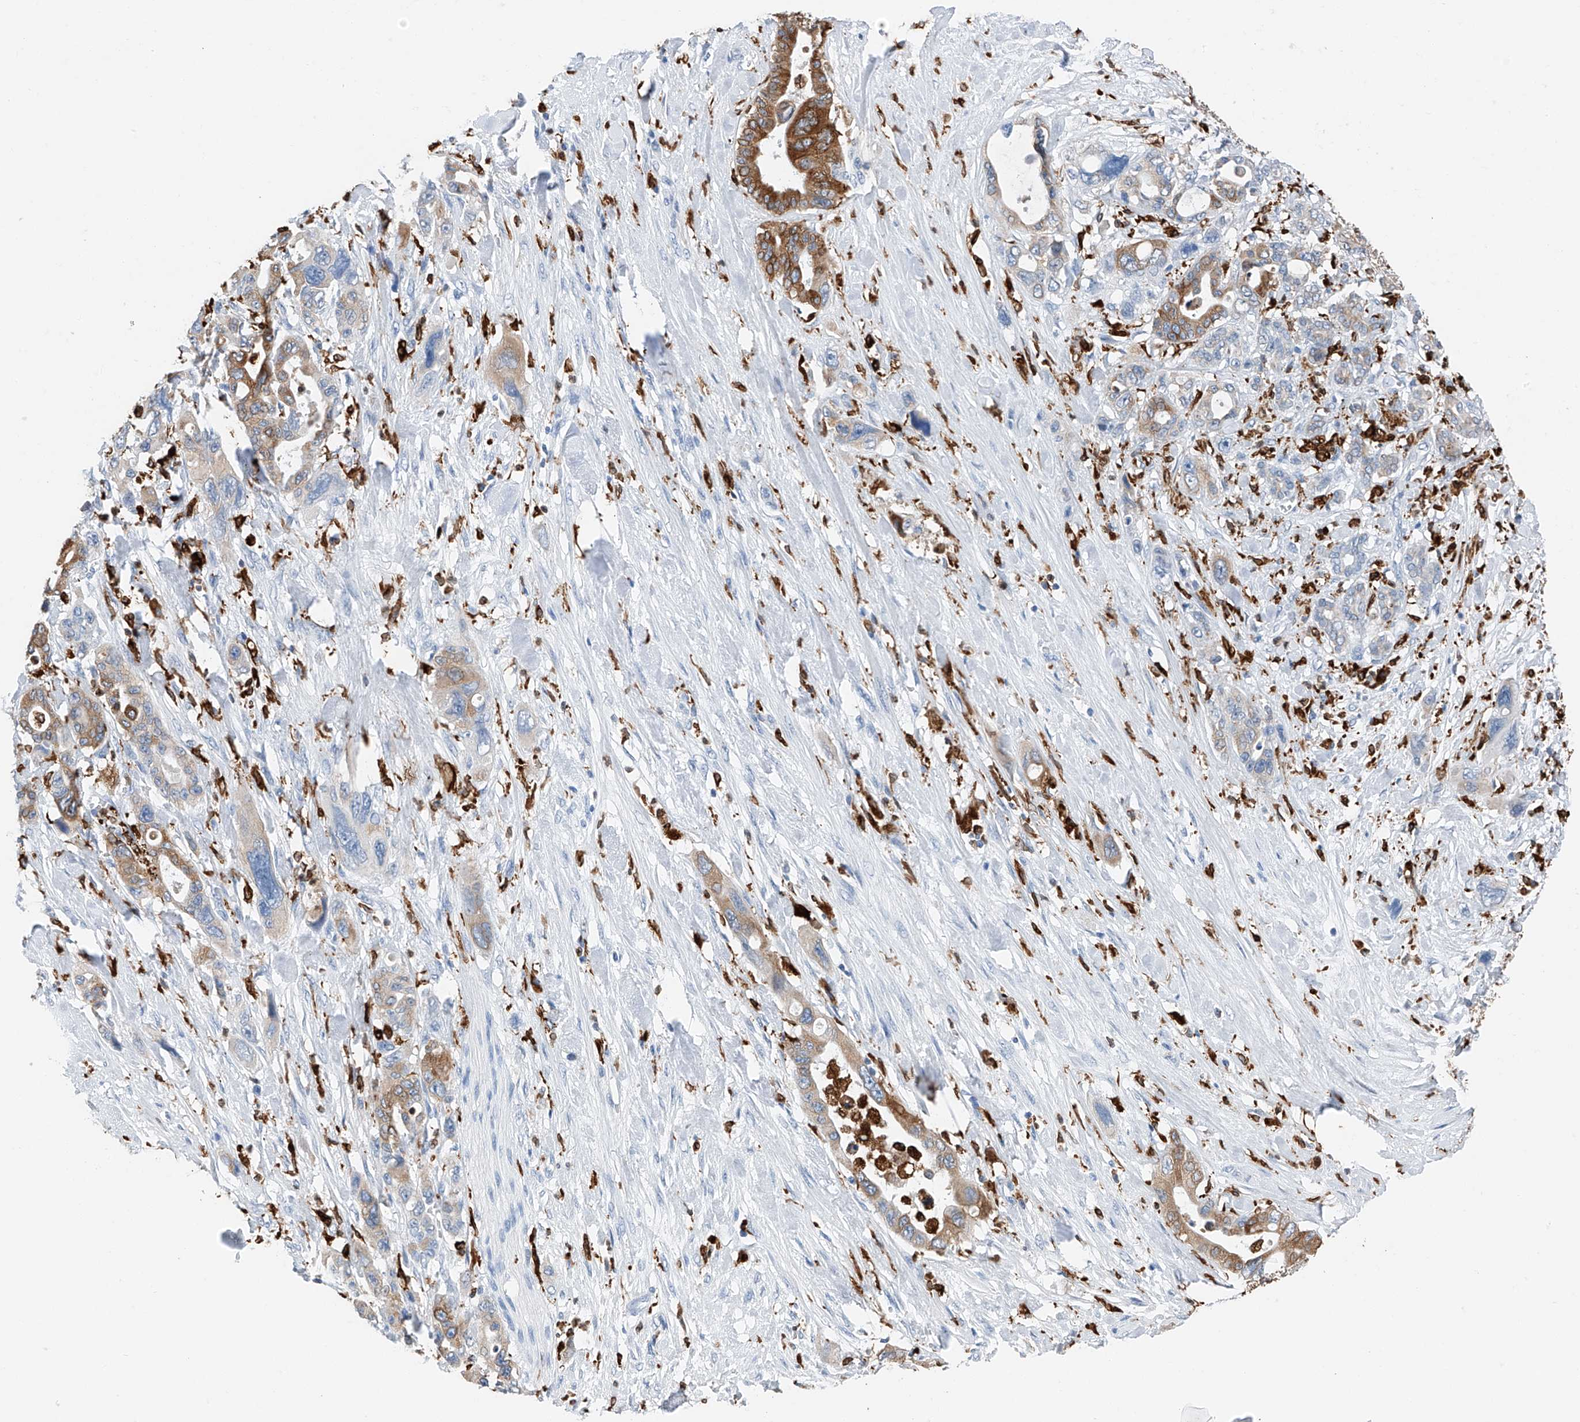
{"staining": {"intensity": "moderate", "quantity": "25%-75%", "location": "cytoplasmic/membranous"}, "tissue": "pancreatic cancer", "cell_type": "Tumor cells", "image_type": "cancer", "snomed": [{"axis": "morphology", "description": "Adenocarcinoma, NOS"}, {"axis": "topography", "description": "Pancreas"}], "caption": "Brown immunohistochemical staining in adenocarcinoma (pancreatic) shows moderate cytoplasmic/membranous staining in about 25%-75% of tumor cells.", "gene": "TBXAS1", "patient": {"sex": "male", "age": 46}}